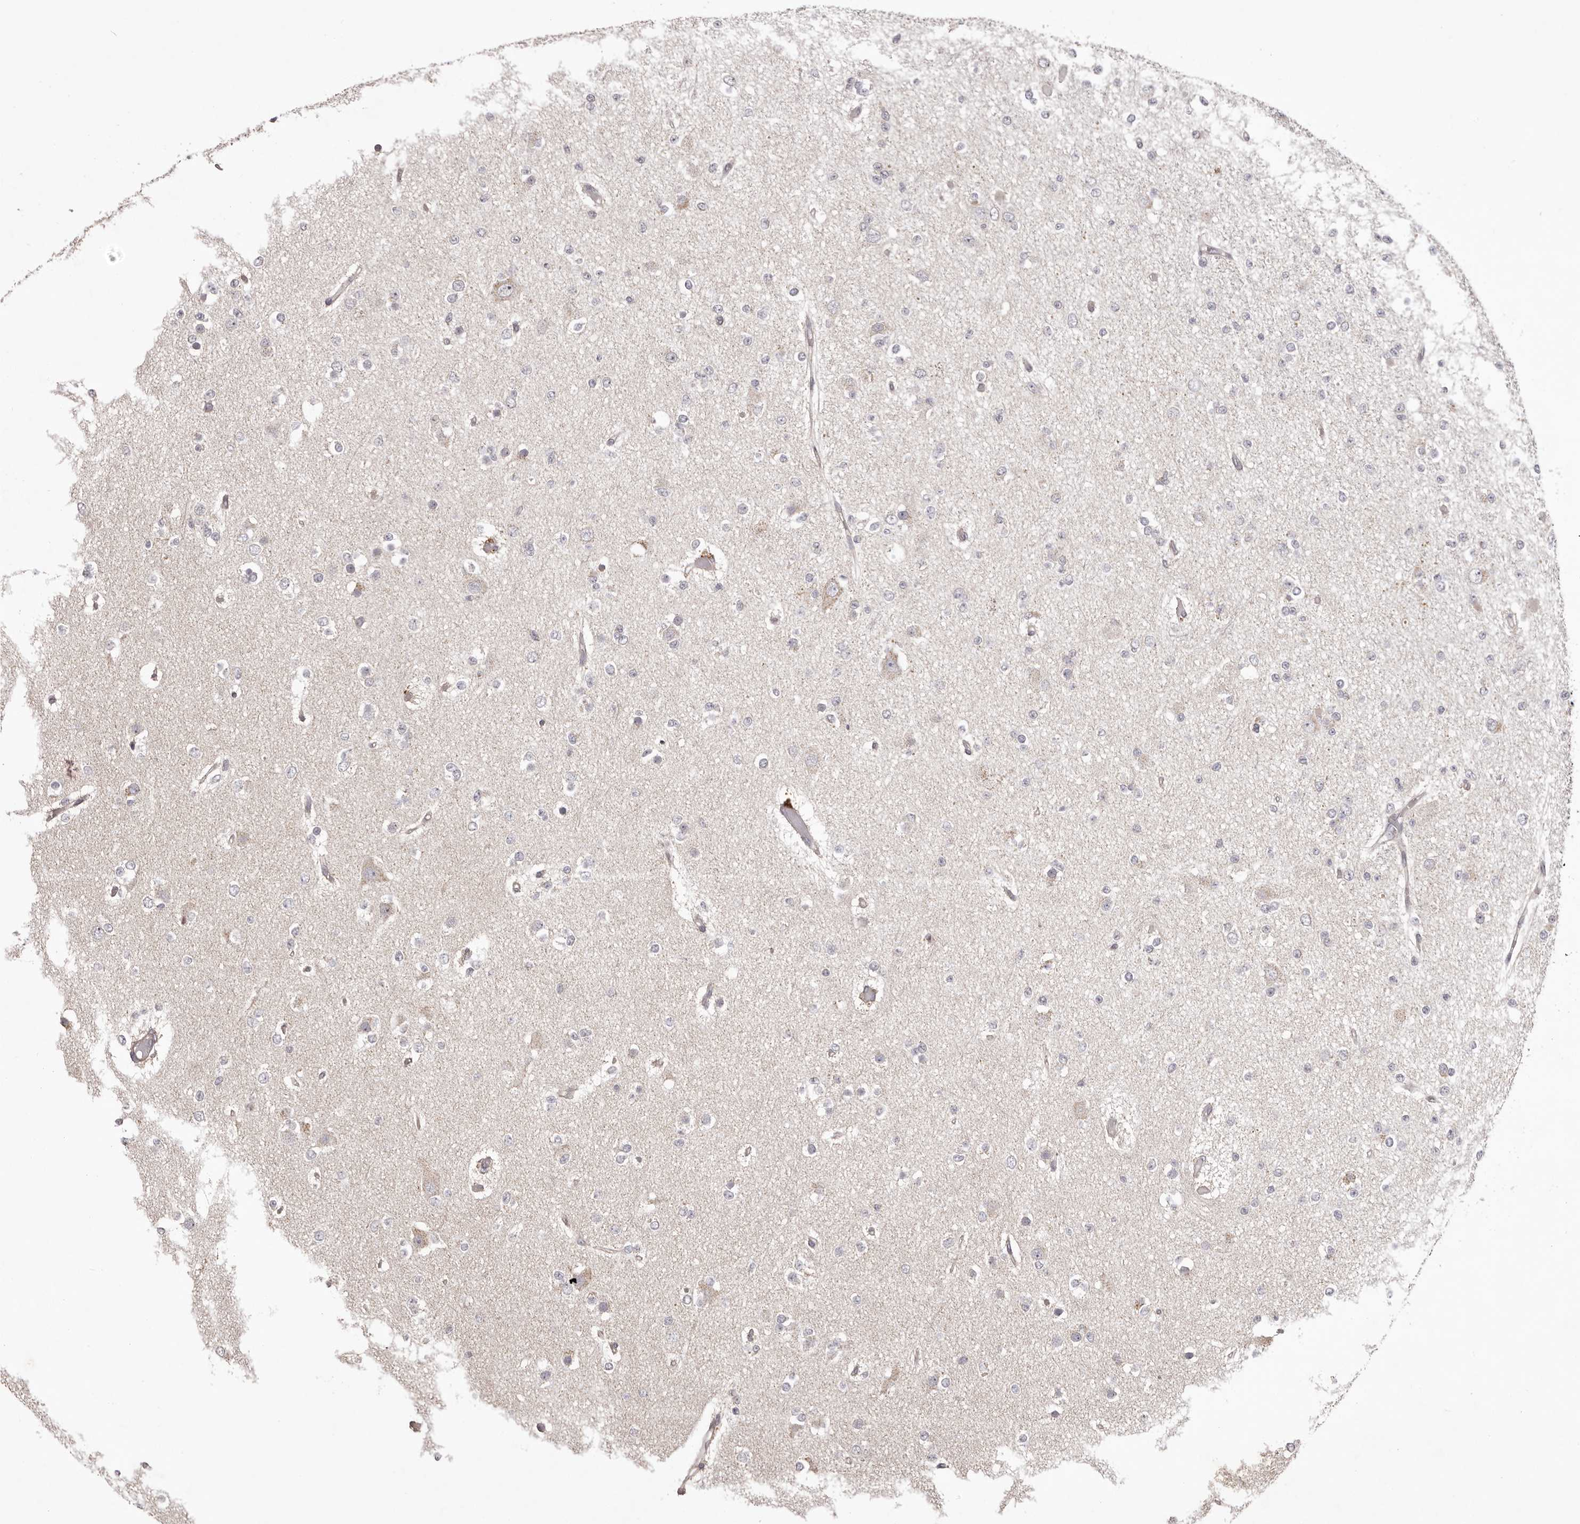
{"staining": {"intensity": "negative", "quantity": "none", "location": "none"}, "tissue": "glioma", "cell_type": "Tumor cells", "image_type": "cancer", "snomed": [{"axis": "morphology", "description": "Glioma, malignant, Low grade"}, {"axis": "topography", "description": "Brain"}], "caption": "The micrograph displays no staining of tumor cells in glioma.", "gene": "HRH1", "patient": {"sex": "female", "age": 22}}